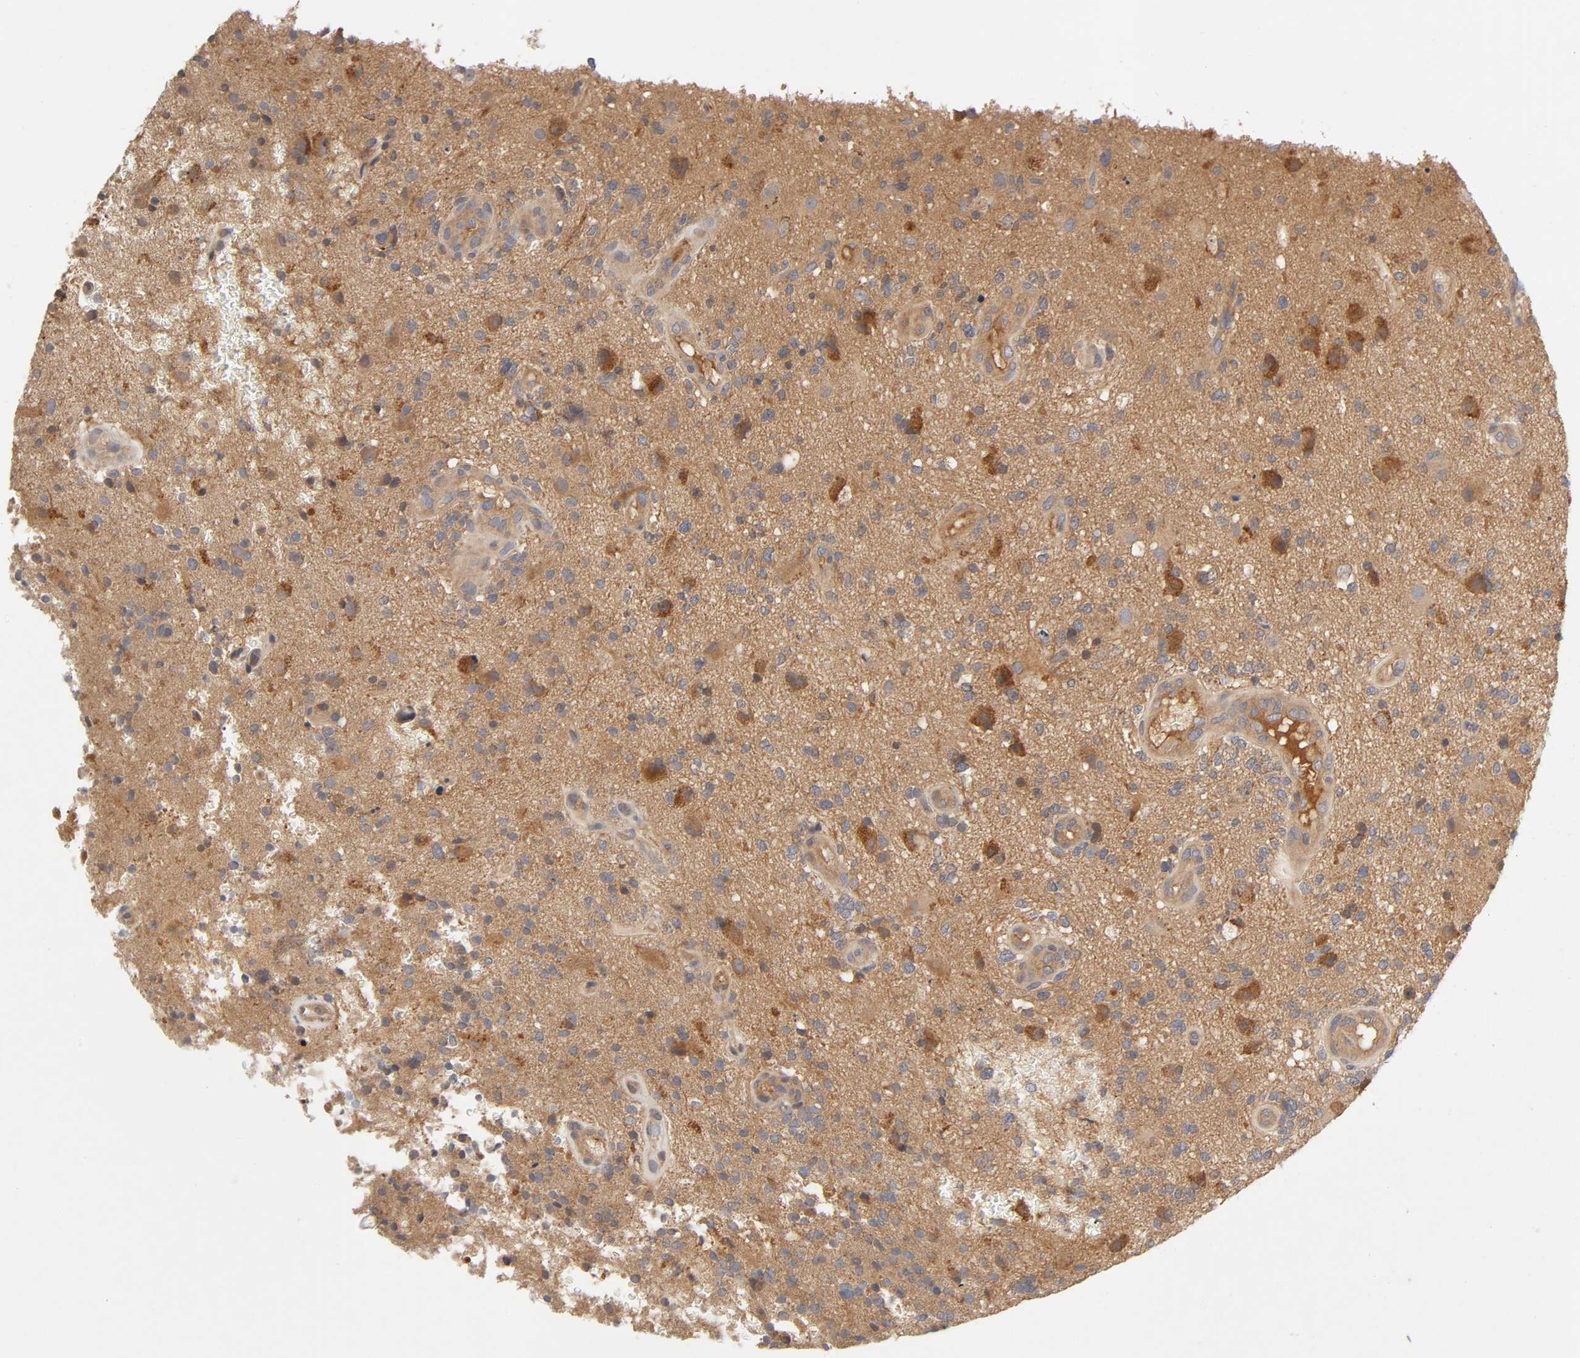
{"staining": {"intensity": "moderate", "quantity": ">75%", "location": "cytoplasmic/membranous"}, "tissue": "glioma", "cell_type": "Tumor cells", "image_type": "cancer", "snomed": [{"axis": "morphology", "description": "Normal tissue, NOS"}, {"axis": "morphology", "description": "Glioma, malignant, High grade"}, {"axis": "topography", "description": "Cerebral cortex"}], "caption": "Protein expression analysis of malignant glioma (high-grade) exhibits moderate cytoplasmic/membranous expression in about >75% of tumor cells. Nuclei are stained in blue.", "gene": "CPB2", "patient": {"sex": "male", "age": 75}}